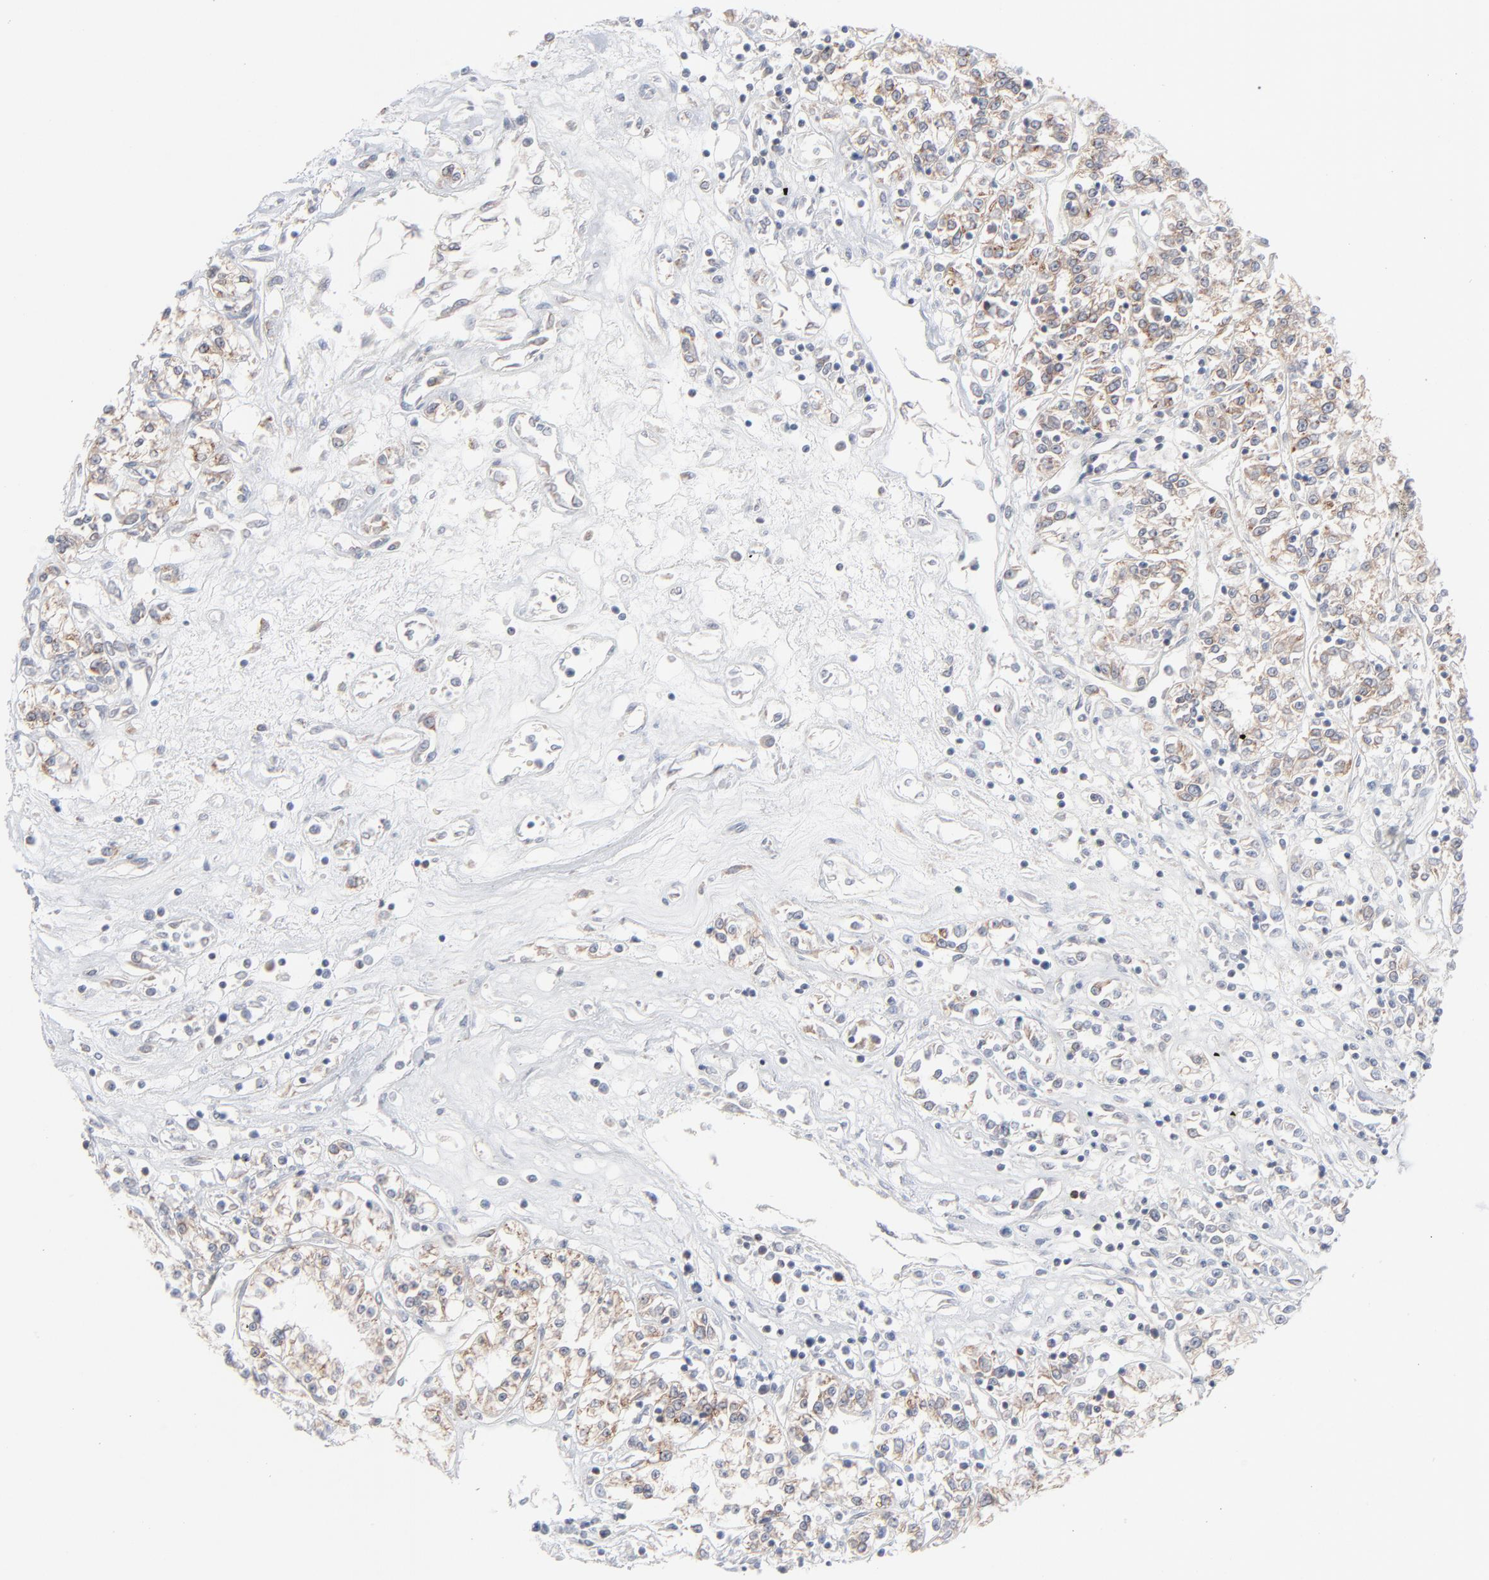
{"staining": {"intensity": "moderate", "quantity": ">75%", "location": "cytoplasmic/membranous"}, "tissue": "renal cancer", "cell_type": "Tumor cells", "image_type": "cancer", "snomed": [{"axis": "morphology", "description": "Adenocarcinoma, NOS"}, {"axis": "topography", "description": "Kidney"}], "caption": "Immunohistochemical staining of human renal cancer exhibits moderate cytoplasmic/membranous protein staining in about >75% of tumor cells.", "gene": "KDSR", "patient": {"sex": "female", "age": 76}}